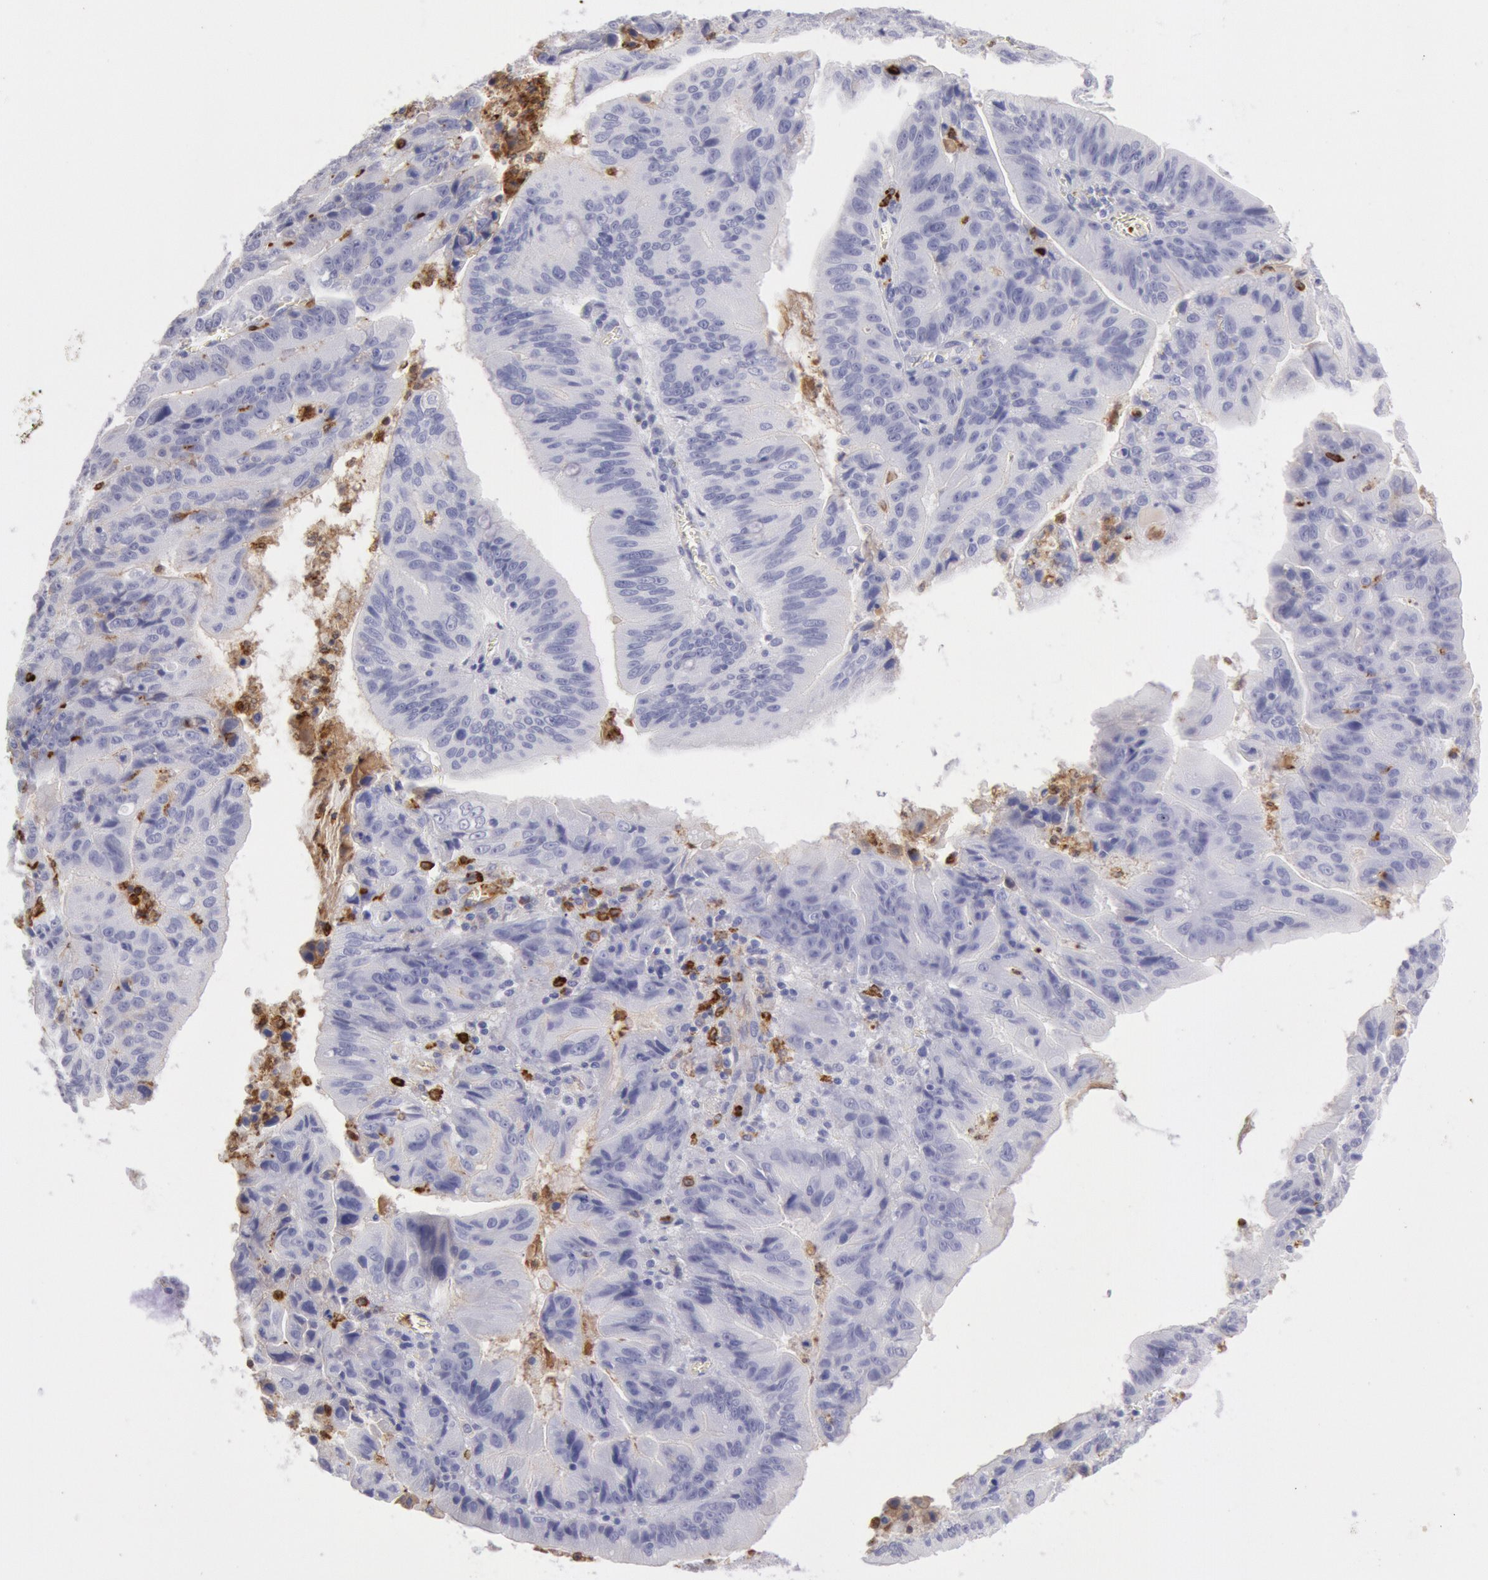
{"staining": {"intensity": "negative", "quantity": "none", "location": "none"}, "tissue": "stomach cancer", "cell_type": "Tumor cells", "image_type": "cancer", "snomed": [{"axis": "morphology", "description": "Adenocarcinoma, NOS"}, {"axis": "topography", "description": "Stomach, upper"}], "caption": "There is no significant expression in tumor cells of adenocarcinoma (stomach).", "gene": "FCN1", "patient": {"sex": "male", "age": 63}}